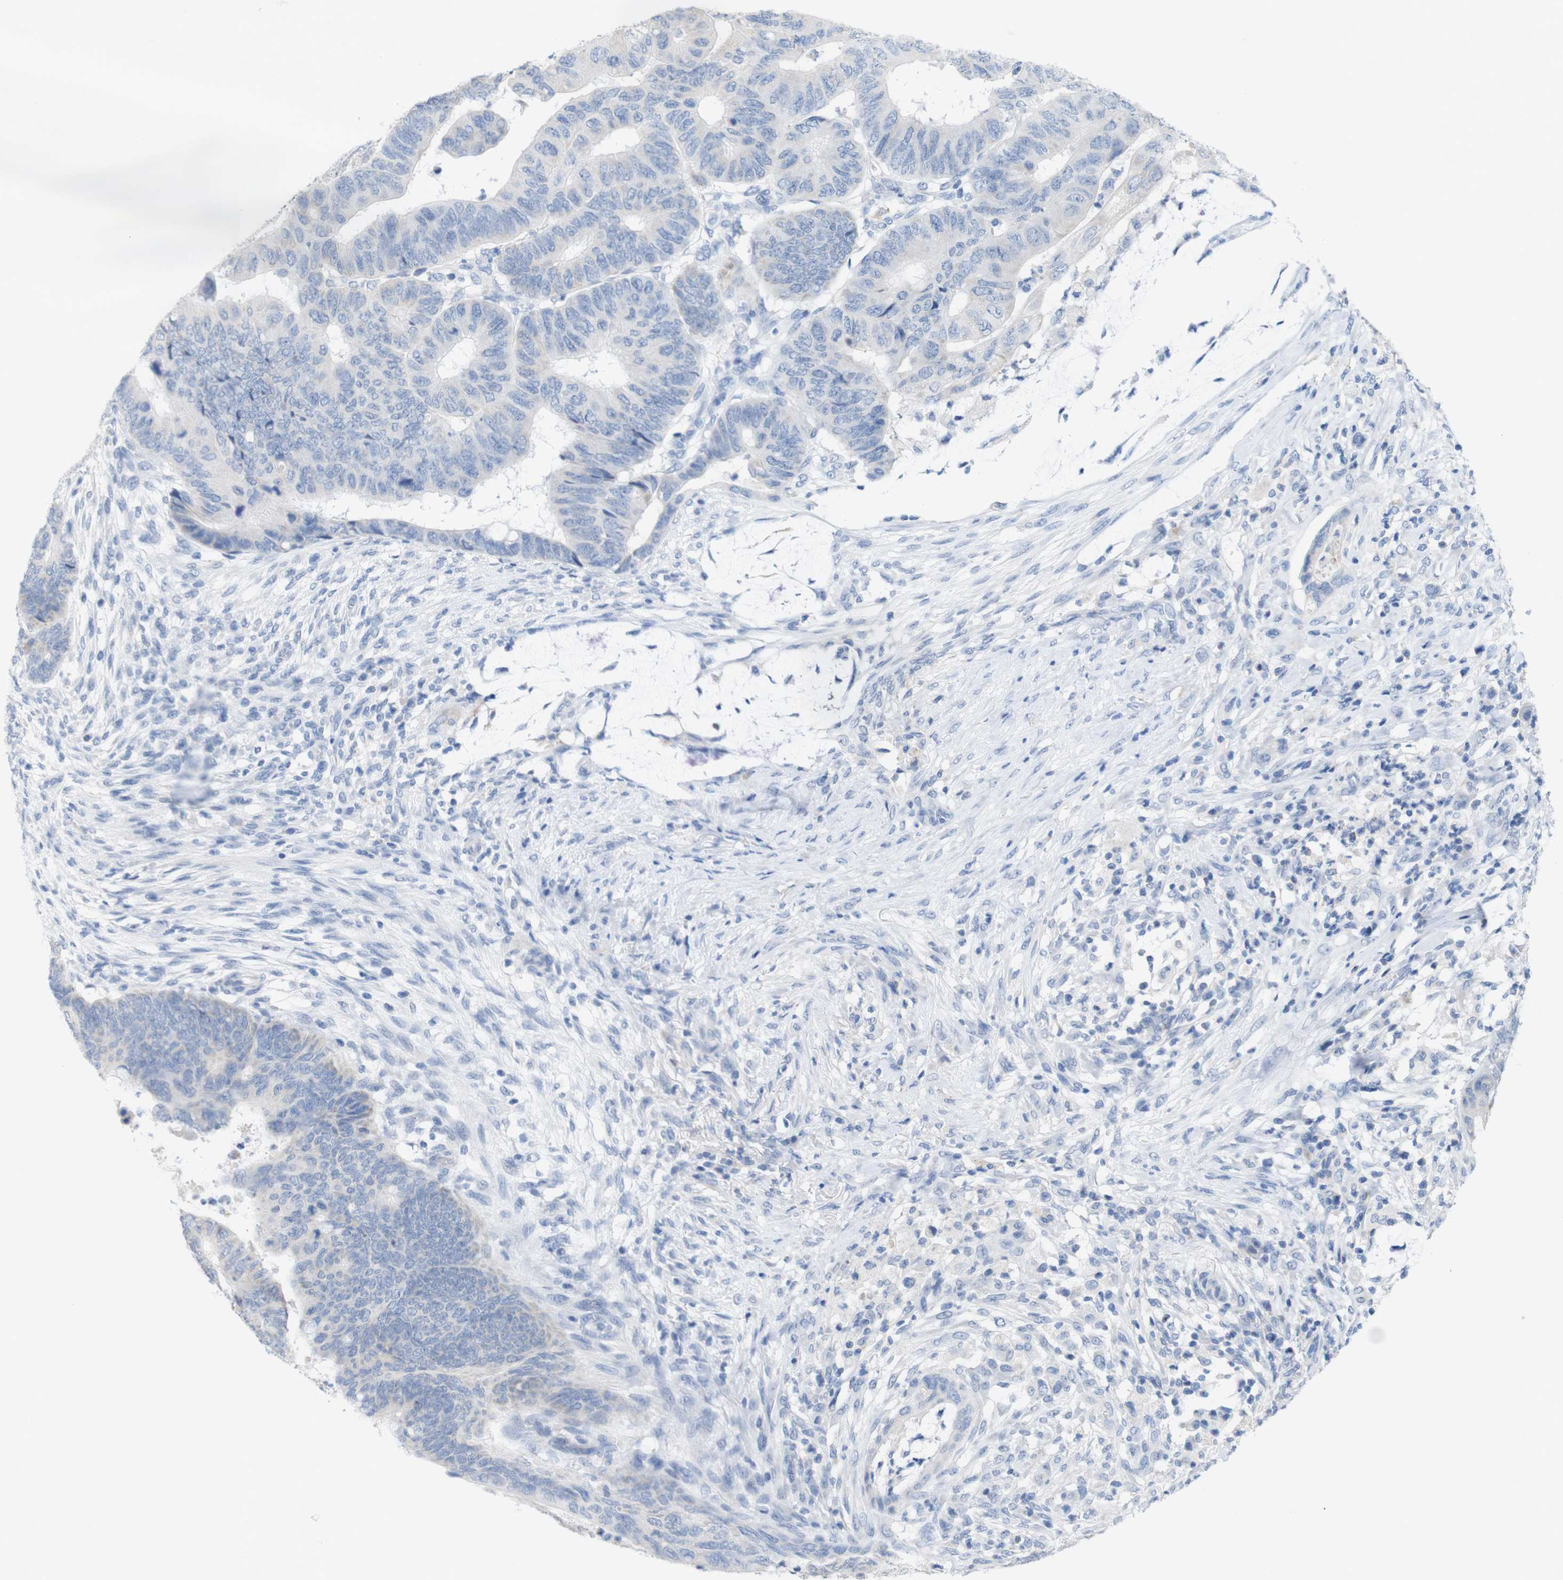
{"staining": {"intensity": "negative", "quantity": "none", "location": "none"}, "tissue": "colorectal cancer", "cell_type": "Tumor cells", "image_type": "cancer", "snomed": [{"axis": "morphology", "description": "Normal tissue, NOS"}, {"axis": "morphology", "description": "Adenocarcinoma, NOS"}, {"axis": "topography", "description": "Rectum"}, {"axis": "topography", "description": "Peripheral nerve tissue"}], "caption": "This is a micrograph of IHC staining of adenocarcinoma (colorectal), which shows no expression in tumor cells.", "gene": "LAG3", "patient": {"sex": "male", "age": 92}}